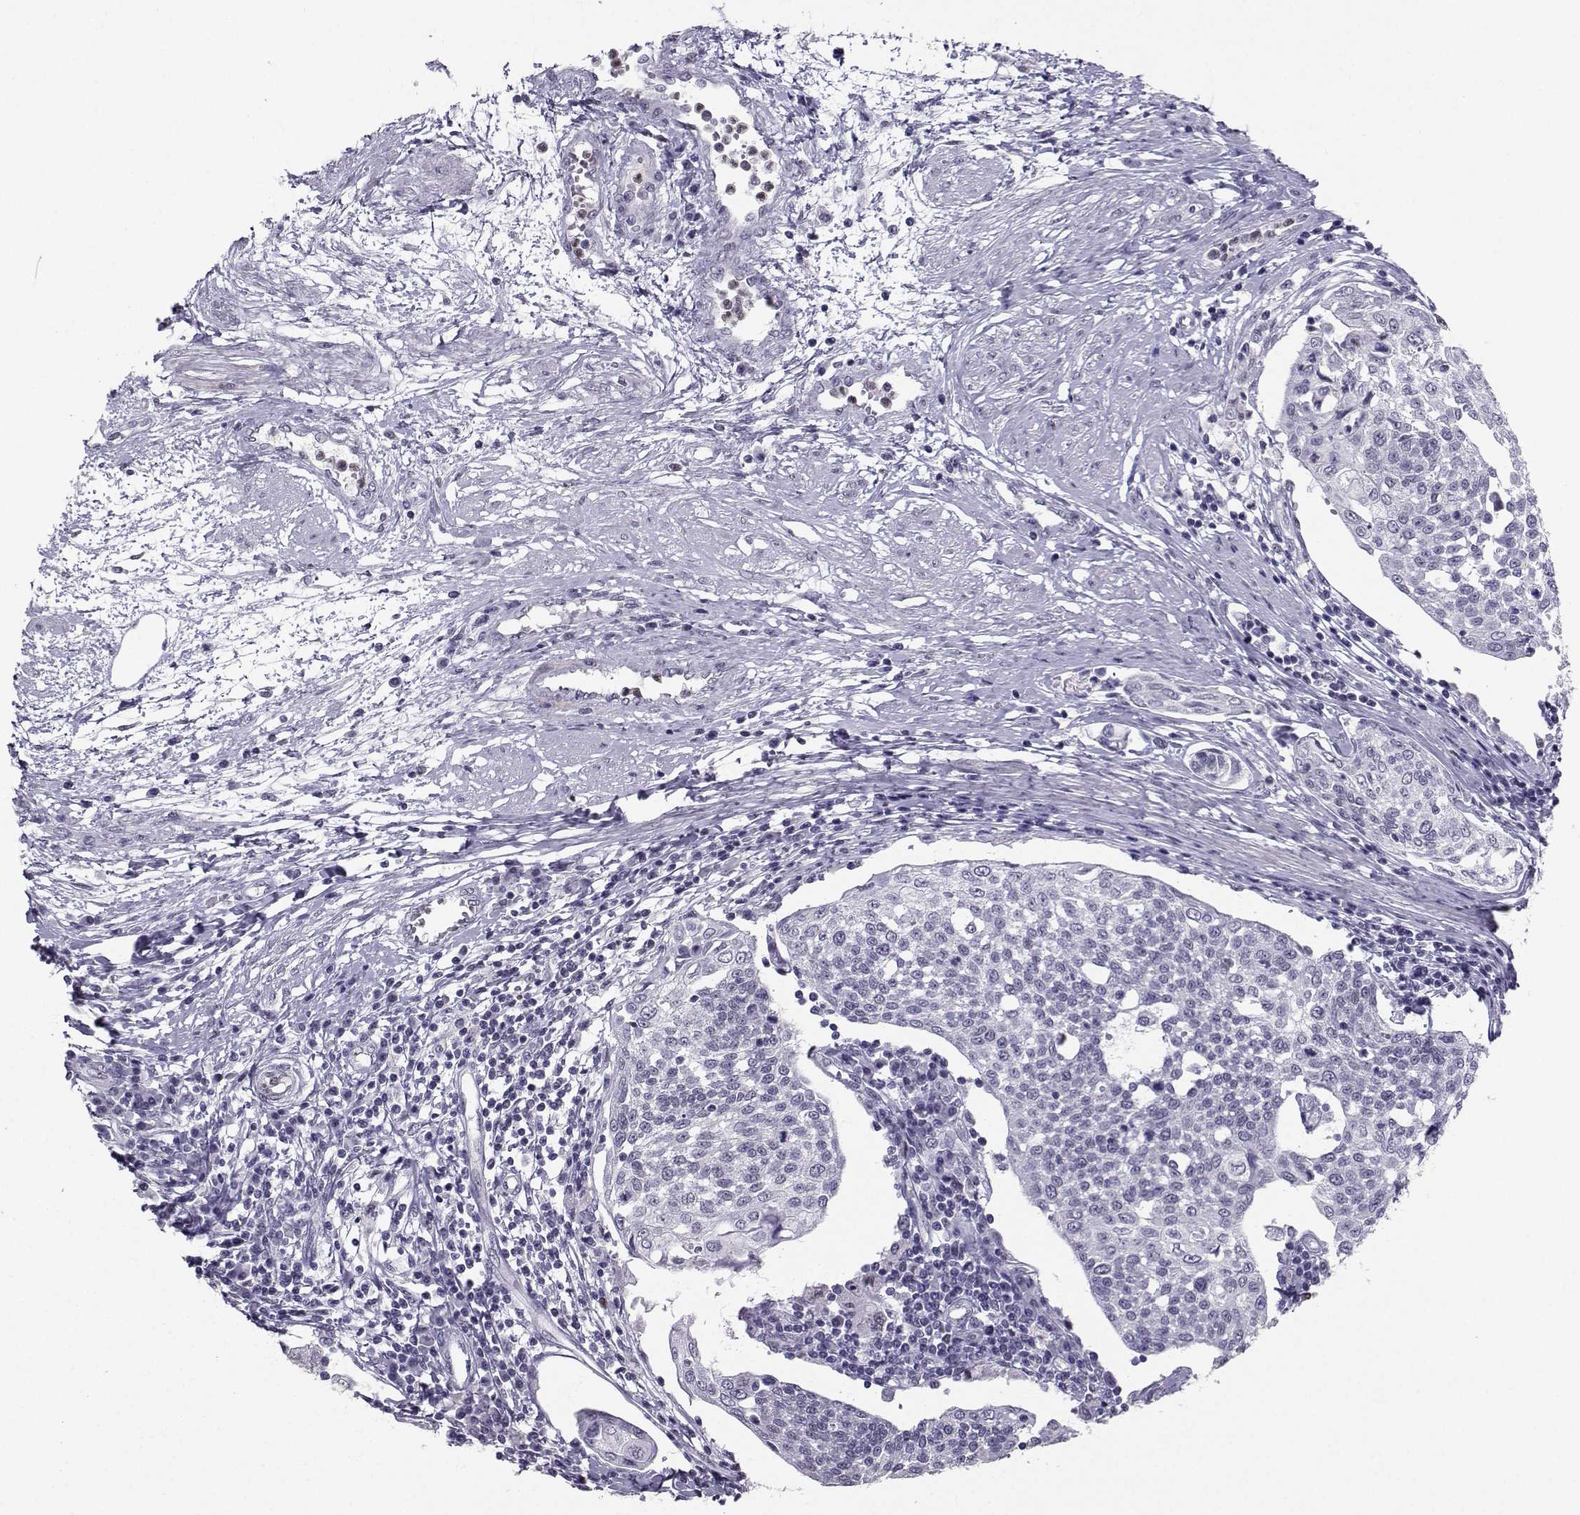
{"staining": {"intensity": "negative", "quantity": "none", "location": "none"}, "tissue": "cervical cancer", "cell_type": "Tumor cells", "image_type": "cancer", "snomed": [{"axis": "morphology", "description": "Squamous cell carcinoma, NOS"}, {"axis": "topography", "description": "Cervix"}], "caption": "An image of cervical cancer stained for a protein reveals no brown staining in tumor cells.", "gene": "TEDC2", "patient": {"sex": "female", "age": 34}}